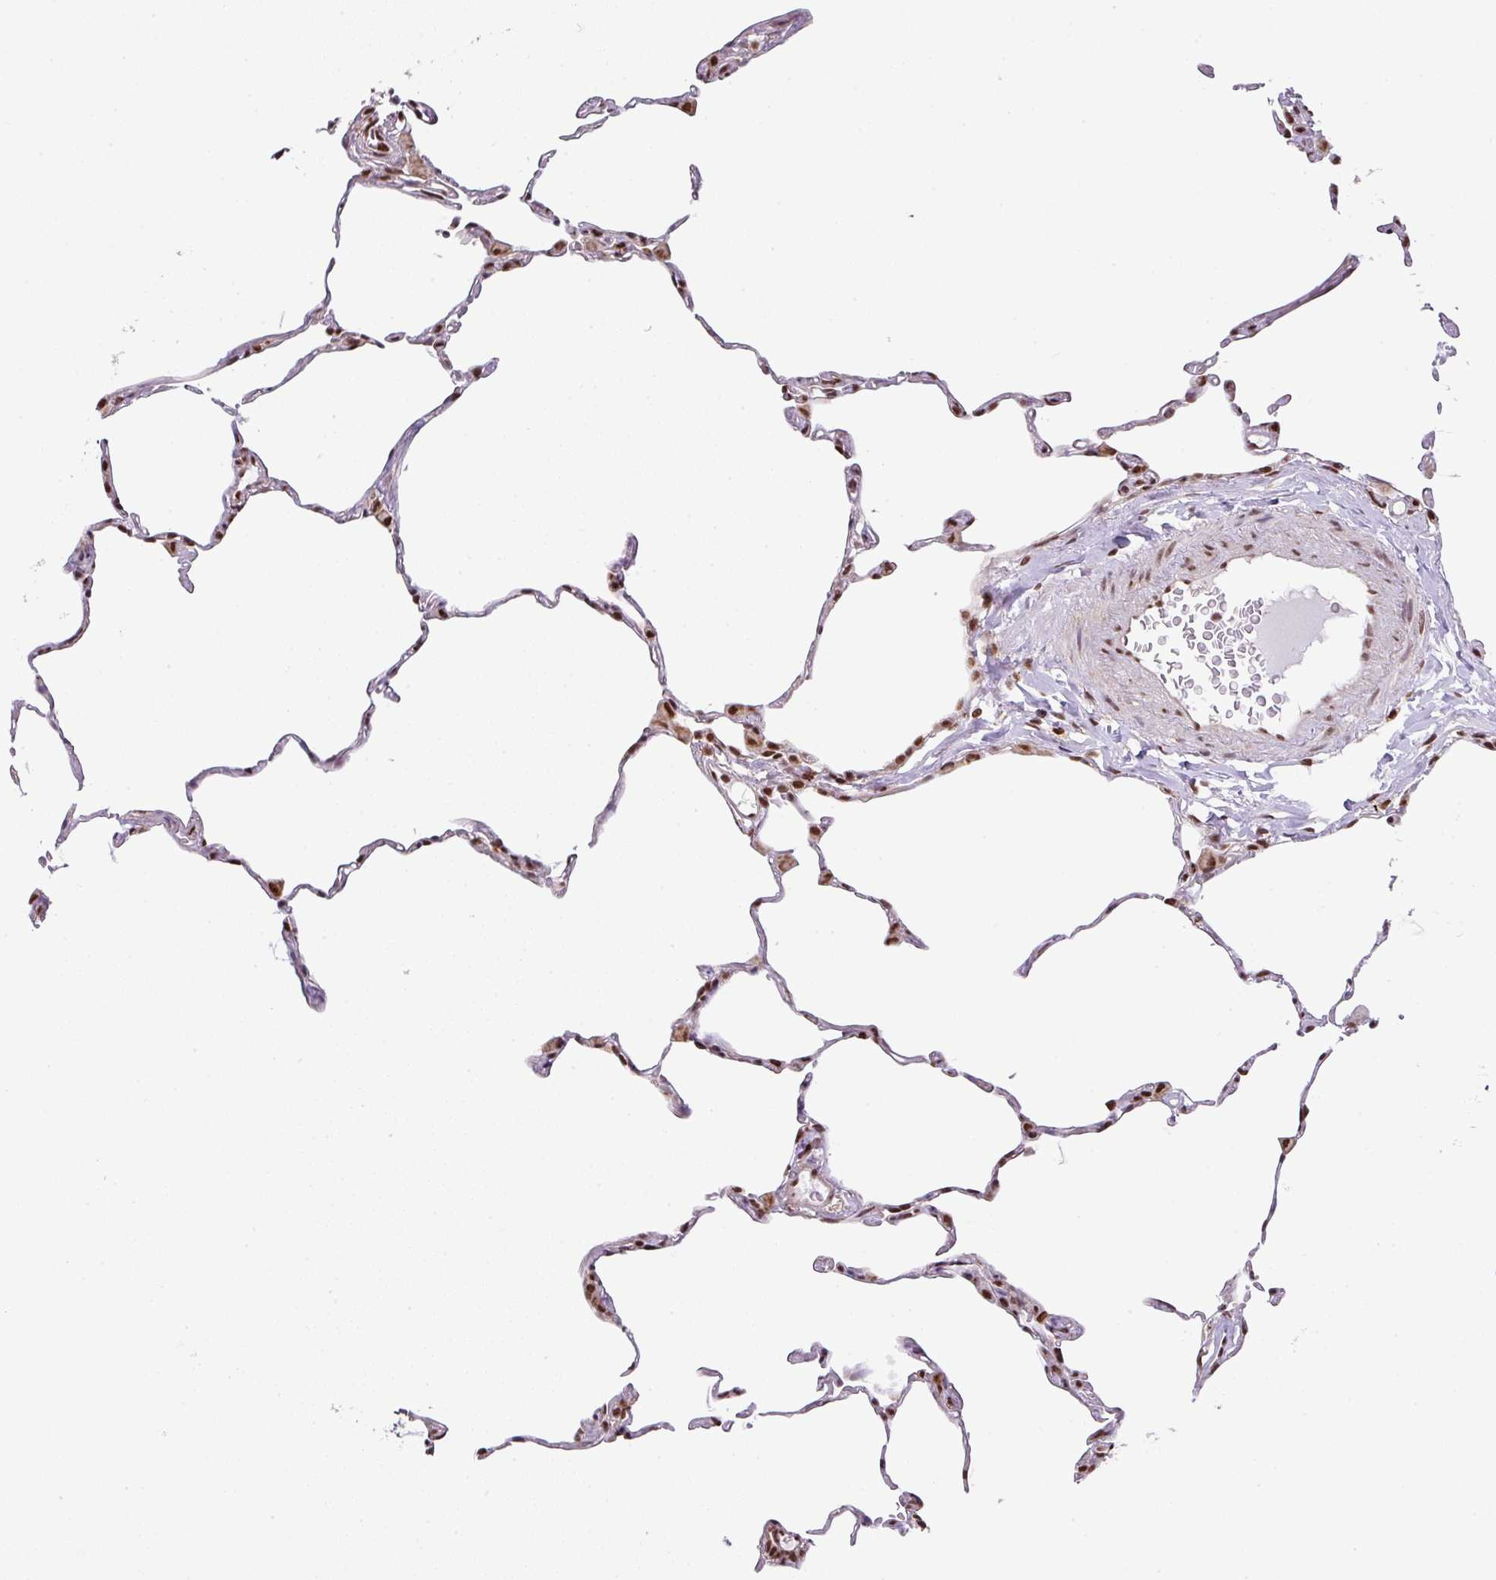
{"staining": {"intensity": "moderate", "quantity": "25%-75%", "location": "nuclear"}, "tissue": "lung", "cell_type": "Alveolar cells", "image_type": "normal", "snomed": [{"axis": "morphology", "description": "Normal tissue, NOS"}, {"axis": "topography", "description": "Lung"}], "caption": "The histopathology image reveals immunohistochemical staining of benign lung. There is moderate nuclear staining is appreciated in about 25%-75% of alveolar cells.", "gene": "PLK1", "patient": {"sex": "female", "age": 57}}